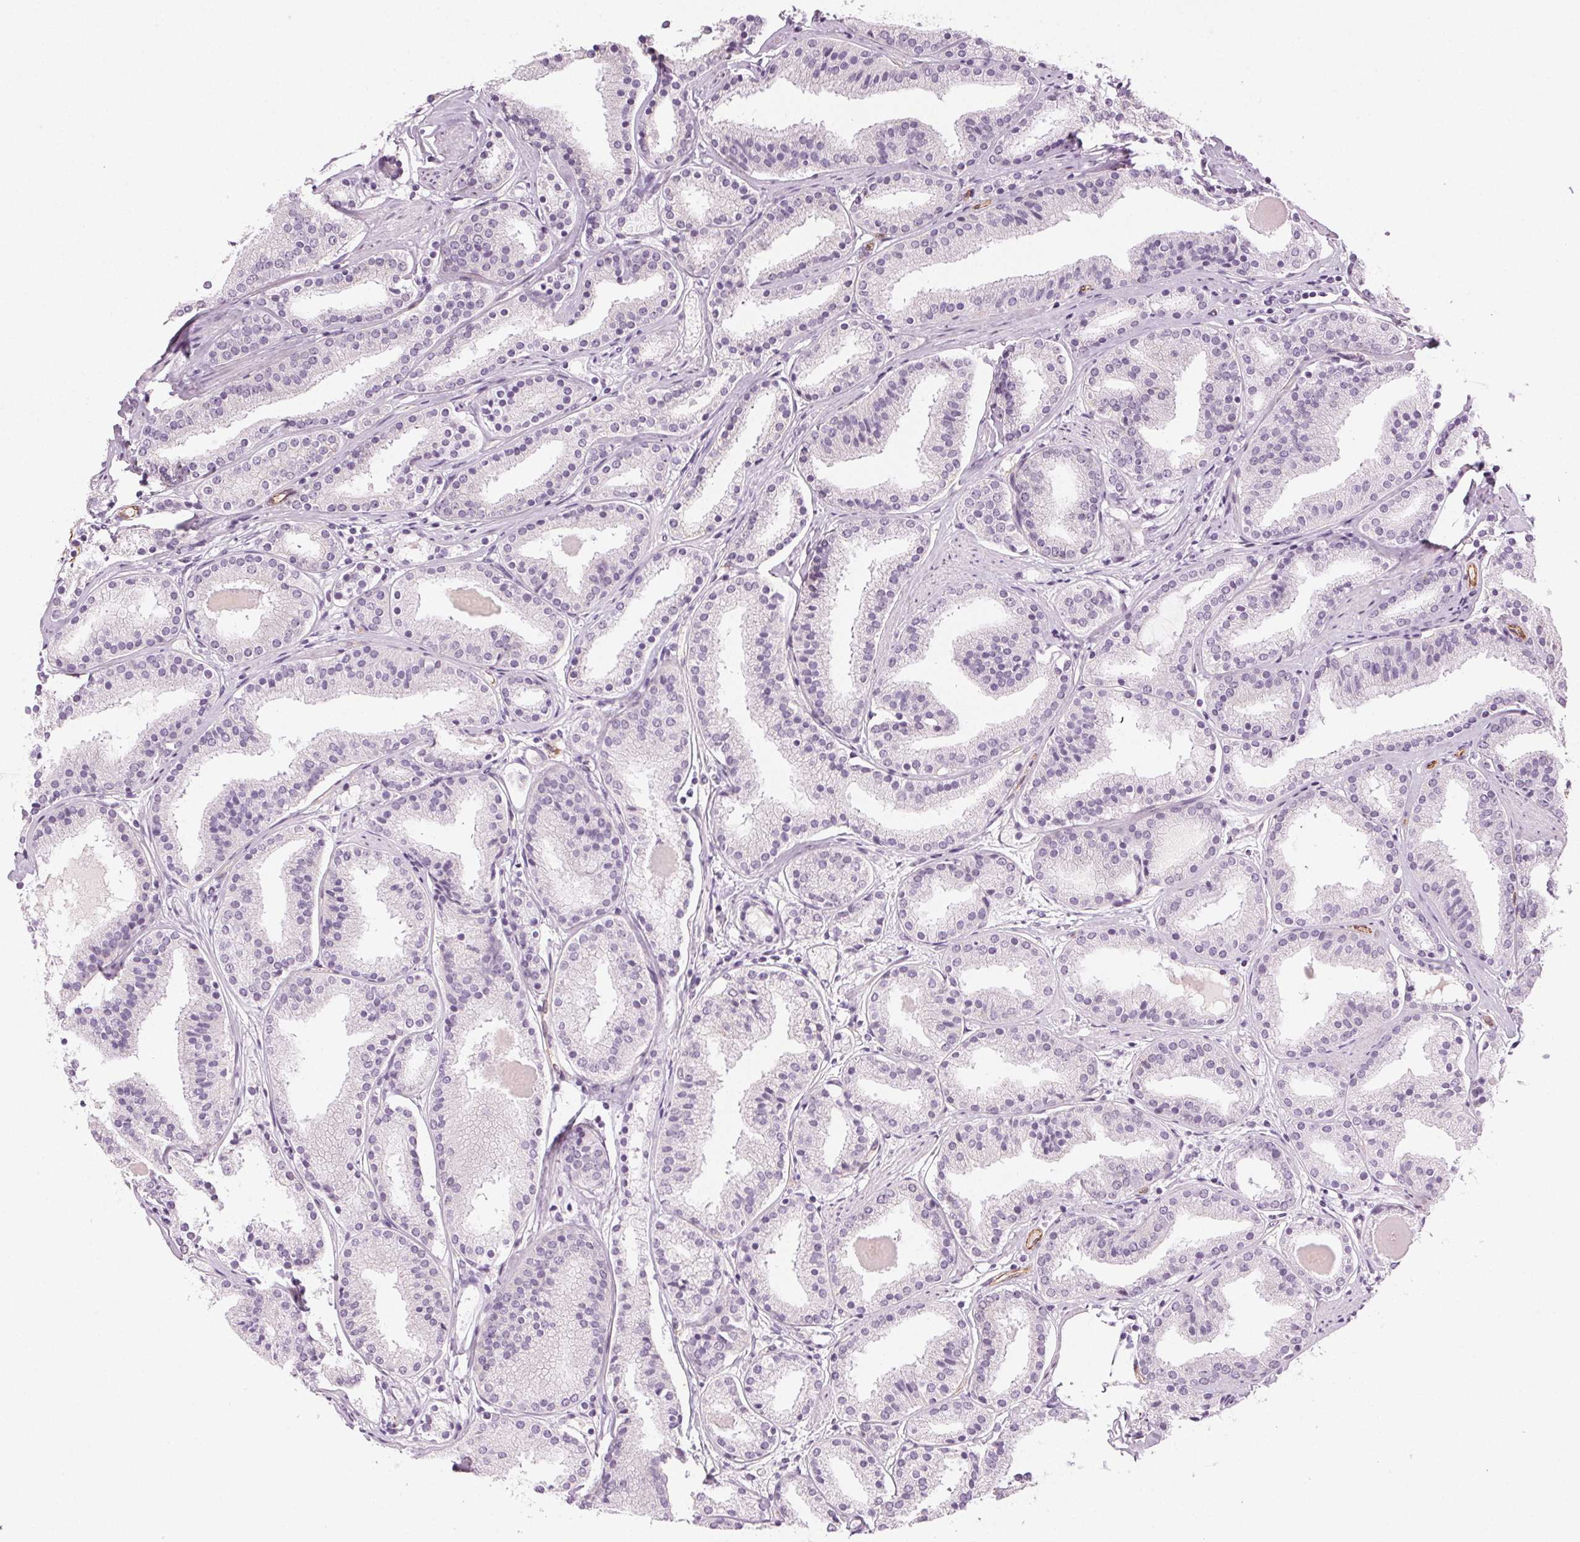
{"staining": {"intensity": "negative", "quantity": "none", "location": "none"}, "tissue": "prostate cancer", "cell_type": "Tumor cells", "image_type": "cancer", "snomed": [{"axis": "morphology", "description": "Adenocarcinoma, High grade"}, {"axis": "topography", "description": "Prostate"}], "caption": "A high-resolution image shows immunohistochemistry staining of adenocarcinoma (high-grade) (prostate), which shows no significant positivity in tumor cells. The staining is performed using DAB (3,3'-diaminobenzidine) brown chromogen with nuclei counter-stained in using hematoxylin.", "gene": "AIF1L", "patient": {"sex": "male", "age": 63}}